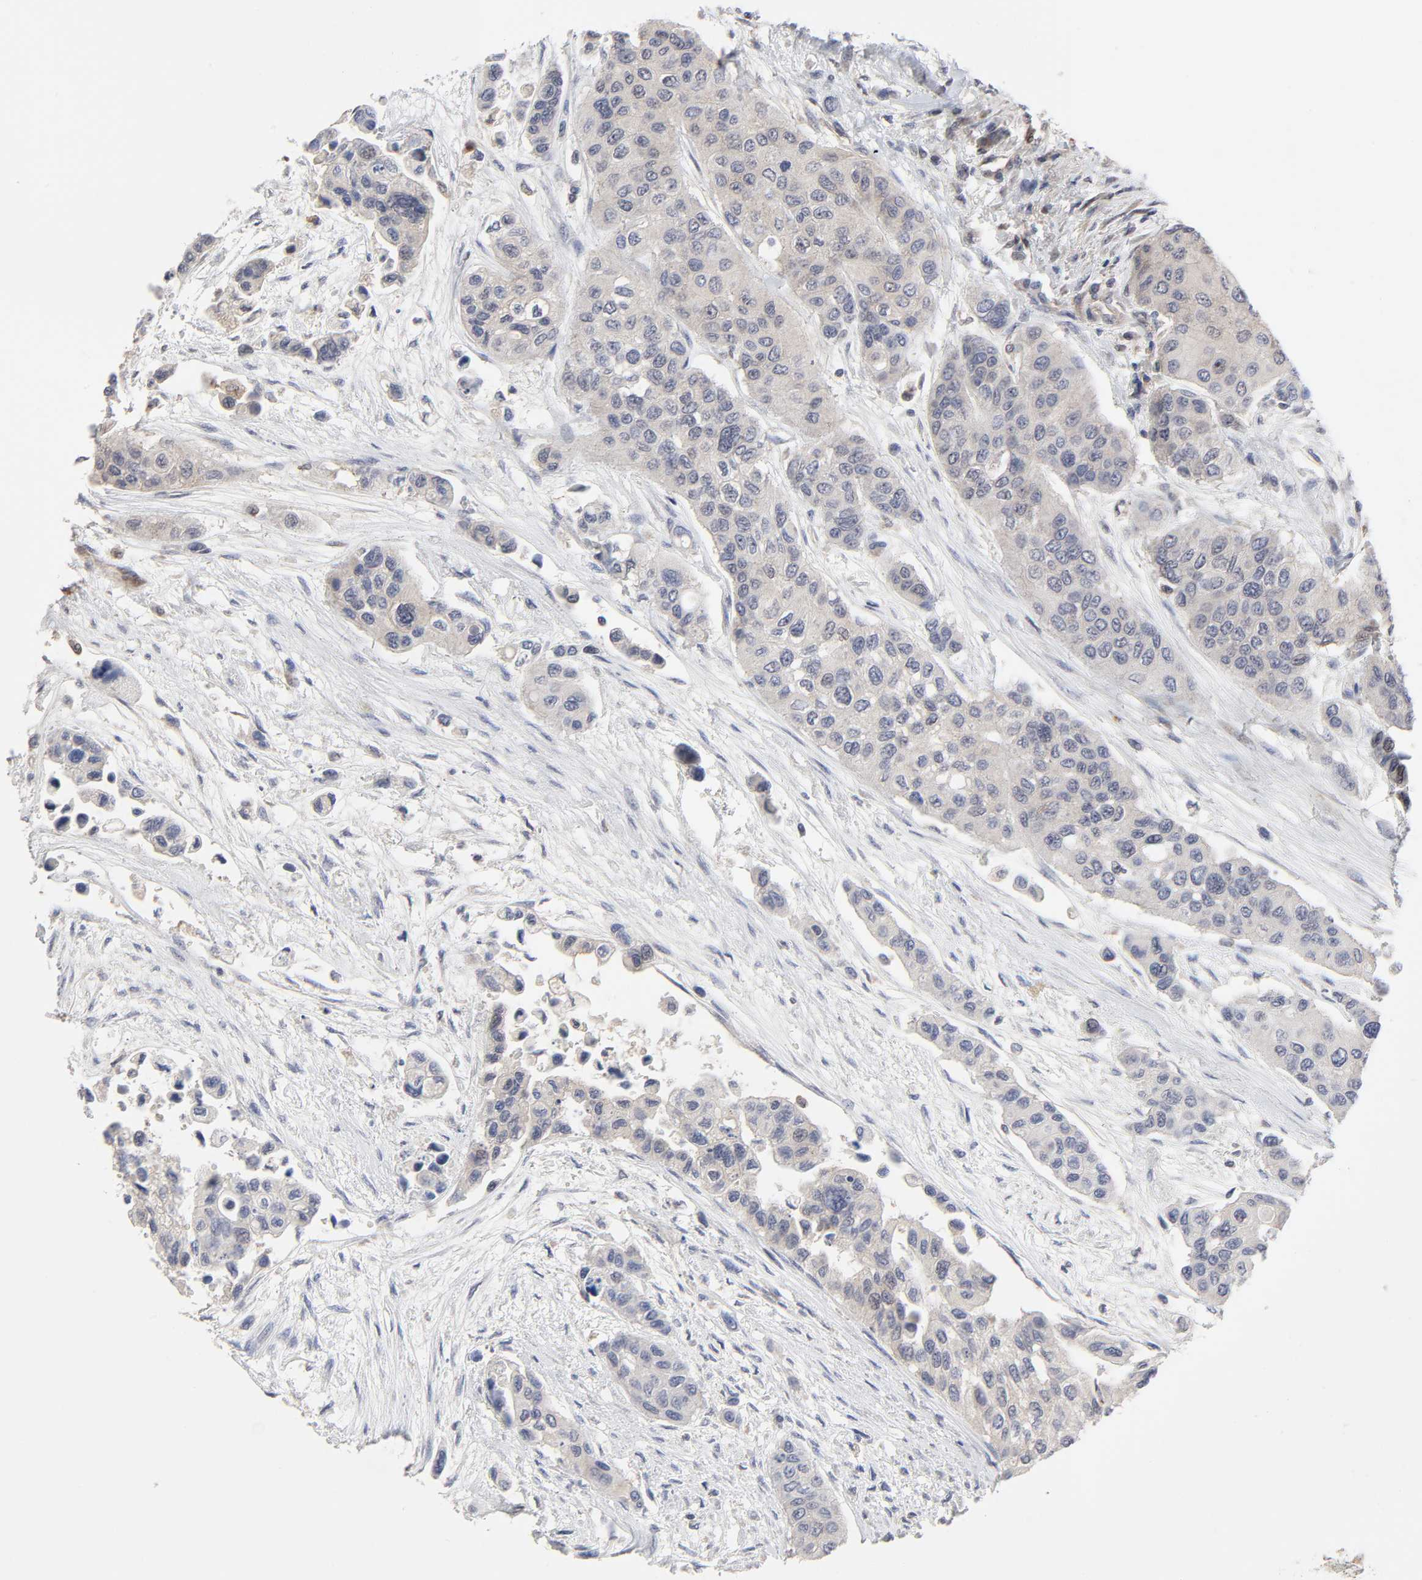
{"staining": {"intensity": "negative", "quantity": "none", "location": "none"}, "tissue": "urothelial cancer", "cell_type": "Tumor cells", "image_type": "cancer", "snomed": [{"axis": "morphology", "description": "Urothelial carcinoma, High grade"}, {"axis": "topography", "description": "Urinary bladder"}], "caption": "This is a image of immunohistochemistry (IHC) staining of high-grade urothelial carcinoma, which shows no positivity in tumor cells.", "gene": "CASP9", "patient": {"sex": "female", "age": 56}}